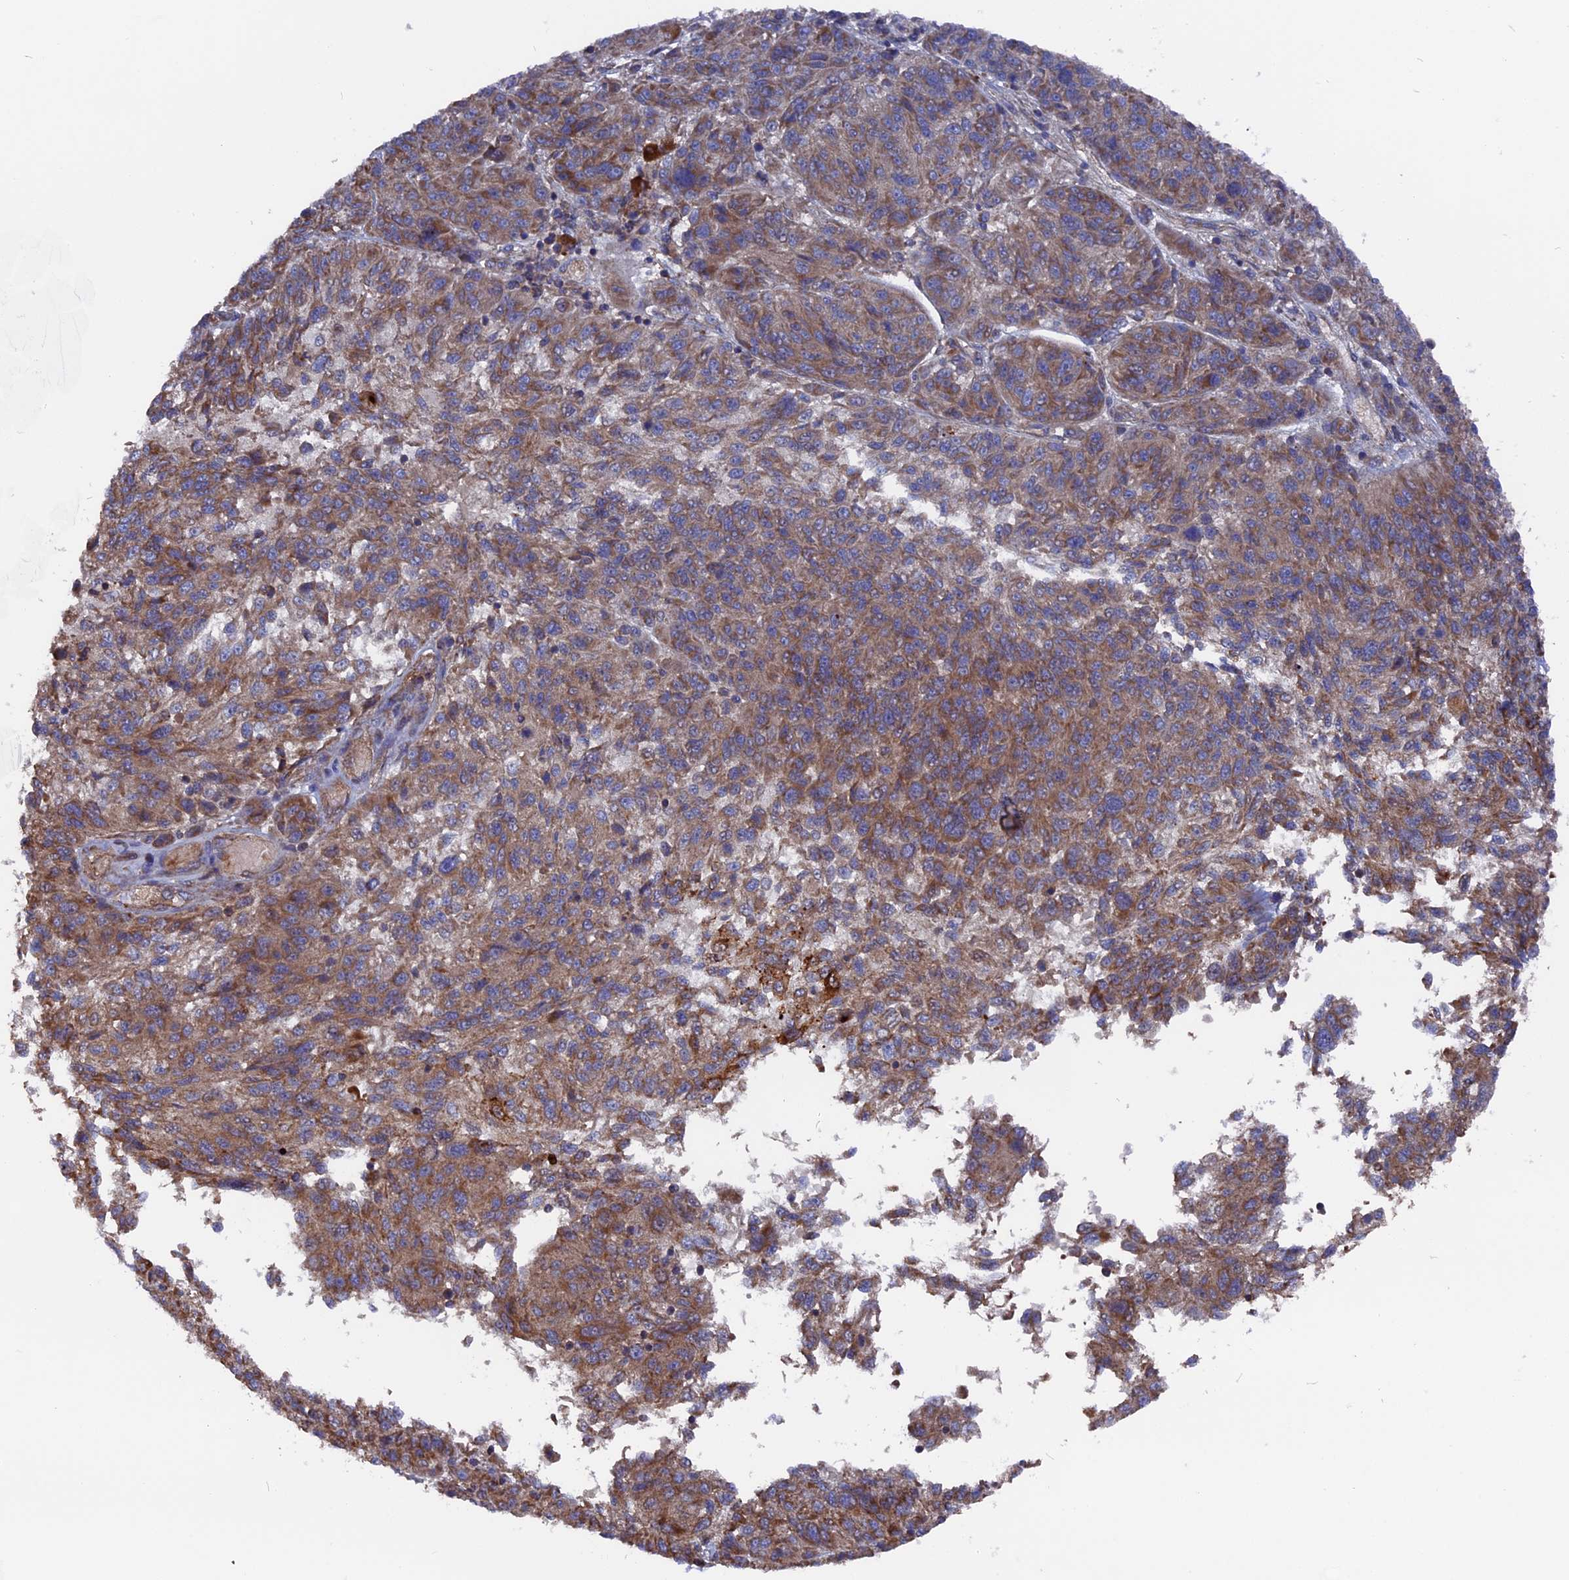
{"staining": {"intensity": "moderate", "quantity": ">75%", "location": "cytoplasmic/membranous"}, "tissue": "melanoma", "cell_type": "Tumor cells", "image_type": "cancer", "snomed": [{"axis": "morphology", "description": "Malignant melanoma, NOS"}, {"axis": "topography", "description": "Skin"}], "caption": "An image showing moderate cytoplasmic/membranous staining in about >75% of tumor cells in malignant melanoma, as visualized by brown immunohistochemical staining.", "gene": "TELO2", "patient": {"sex": "male", "age": 53}}